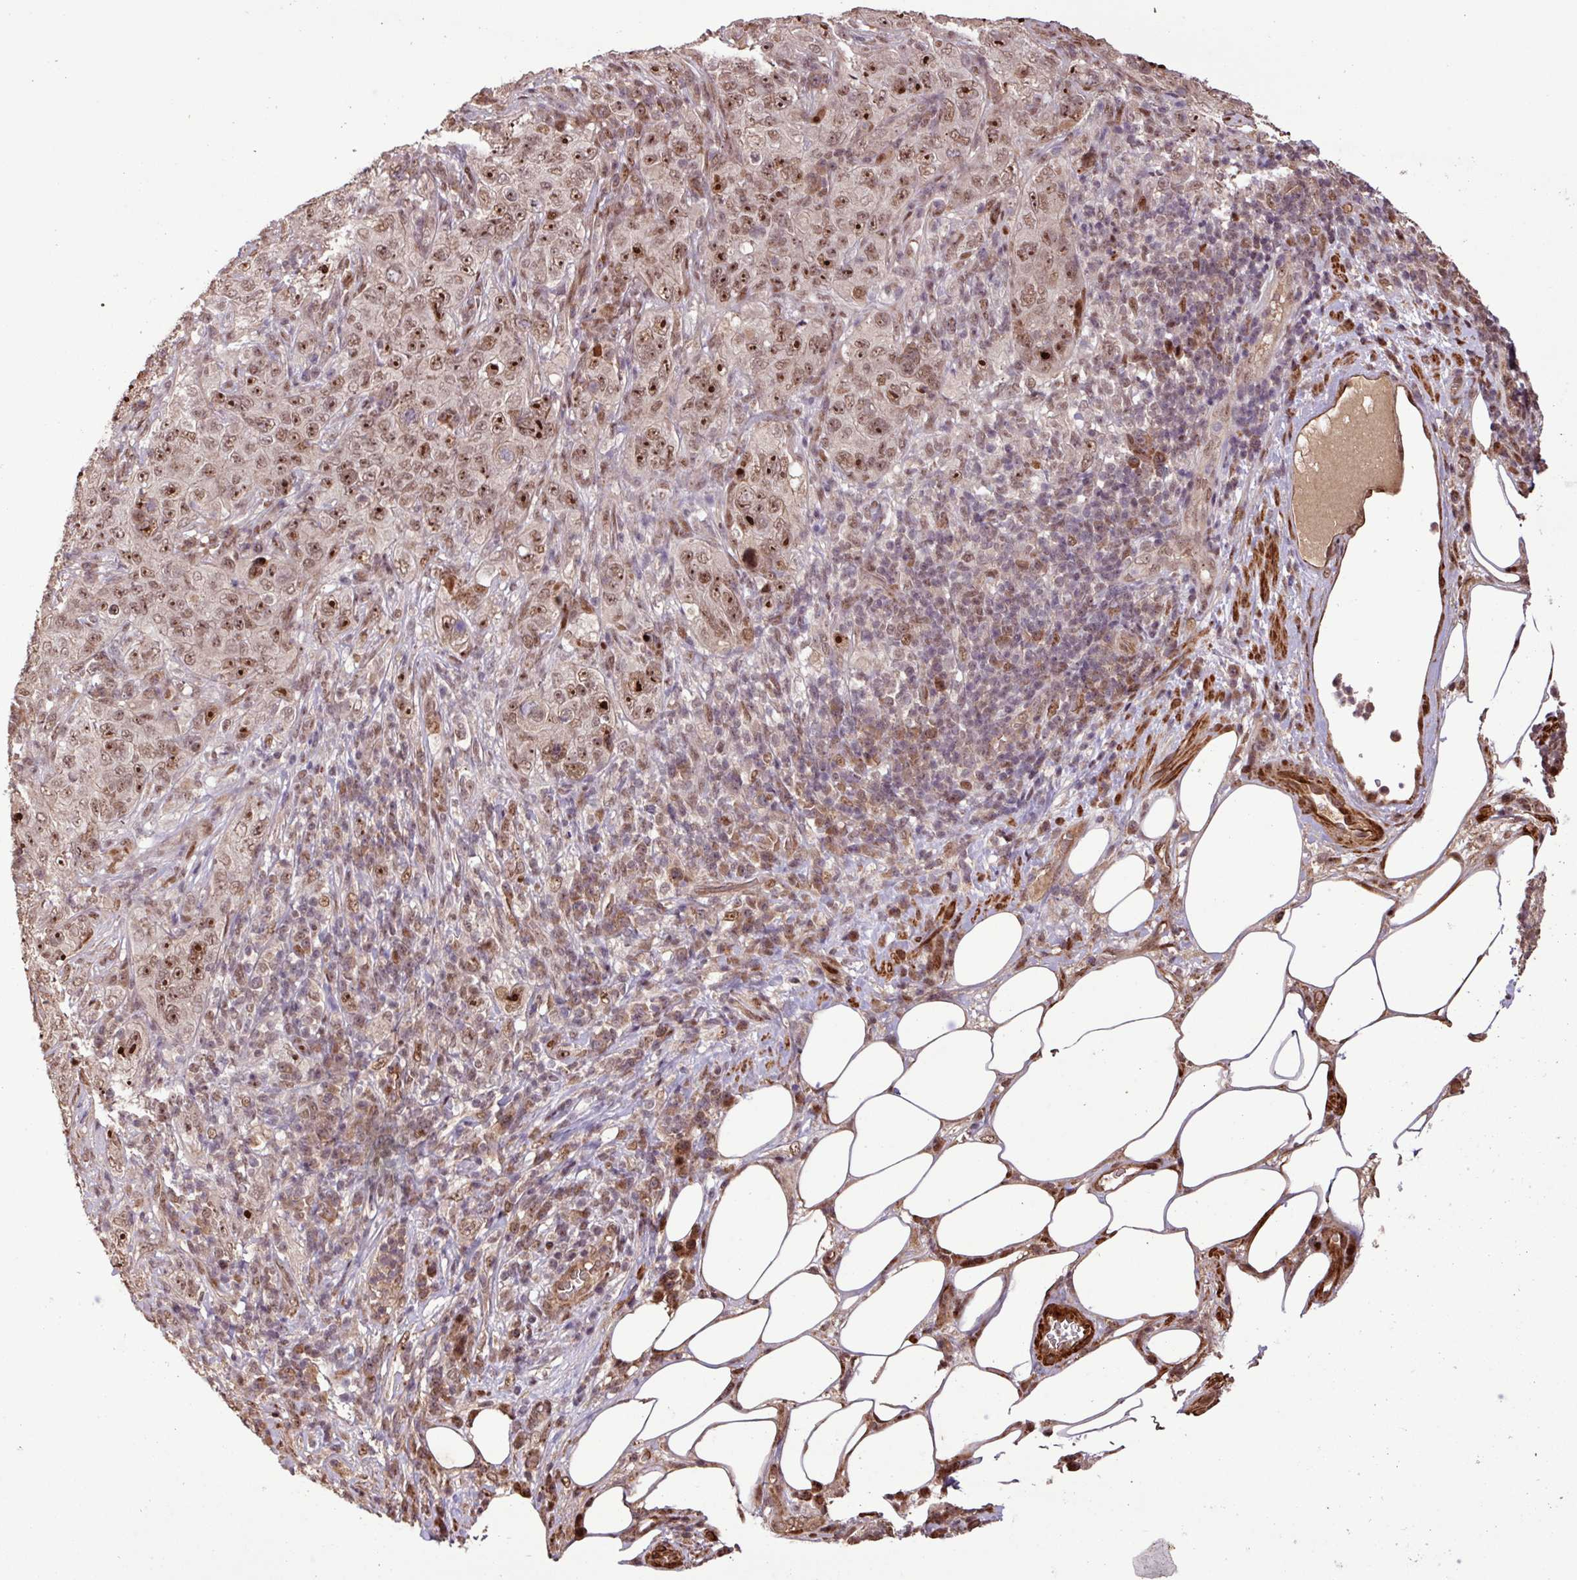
{"staining": {"intensity": "moderate", "quantity": ">75%", "location": "nuclear"}, "tissue": "pancreatic cancer", "cell_type": "Tumor cells", "image_type": "cancer", "snomed": [{"axis": "morphology", "description": "Adenocarcinoma, NOS"}, {"axis": "topography", "description": "Pancreas"}], "caption": "DAB (3,3'-diaminobenzidine) immunohistochemical staining of human pancreatic cancer (adenocarcinoma) demonstrates moderate nuclear protein staining in approximately >75% of tumor cells.", "gene": "SLC22A24", "patient": {"sex": "male", "age": 68}}